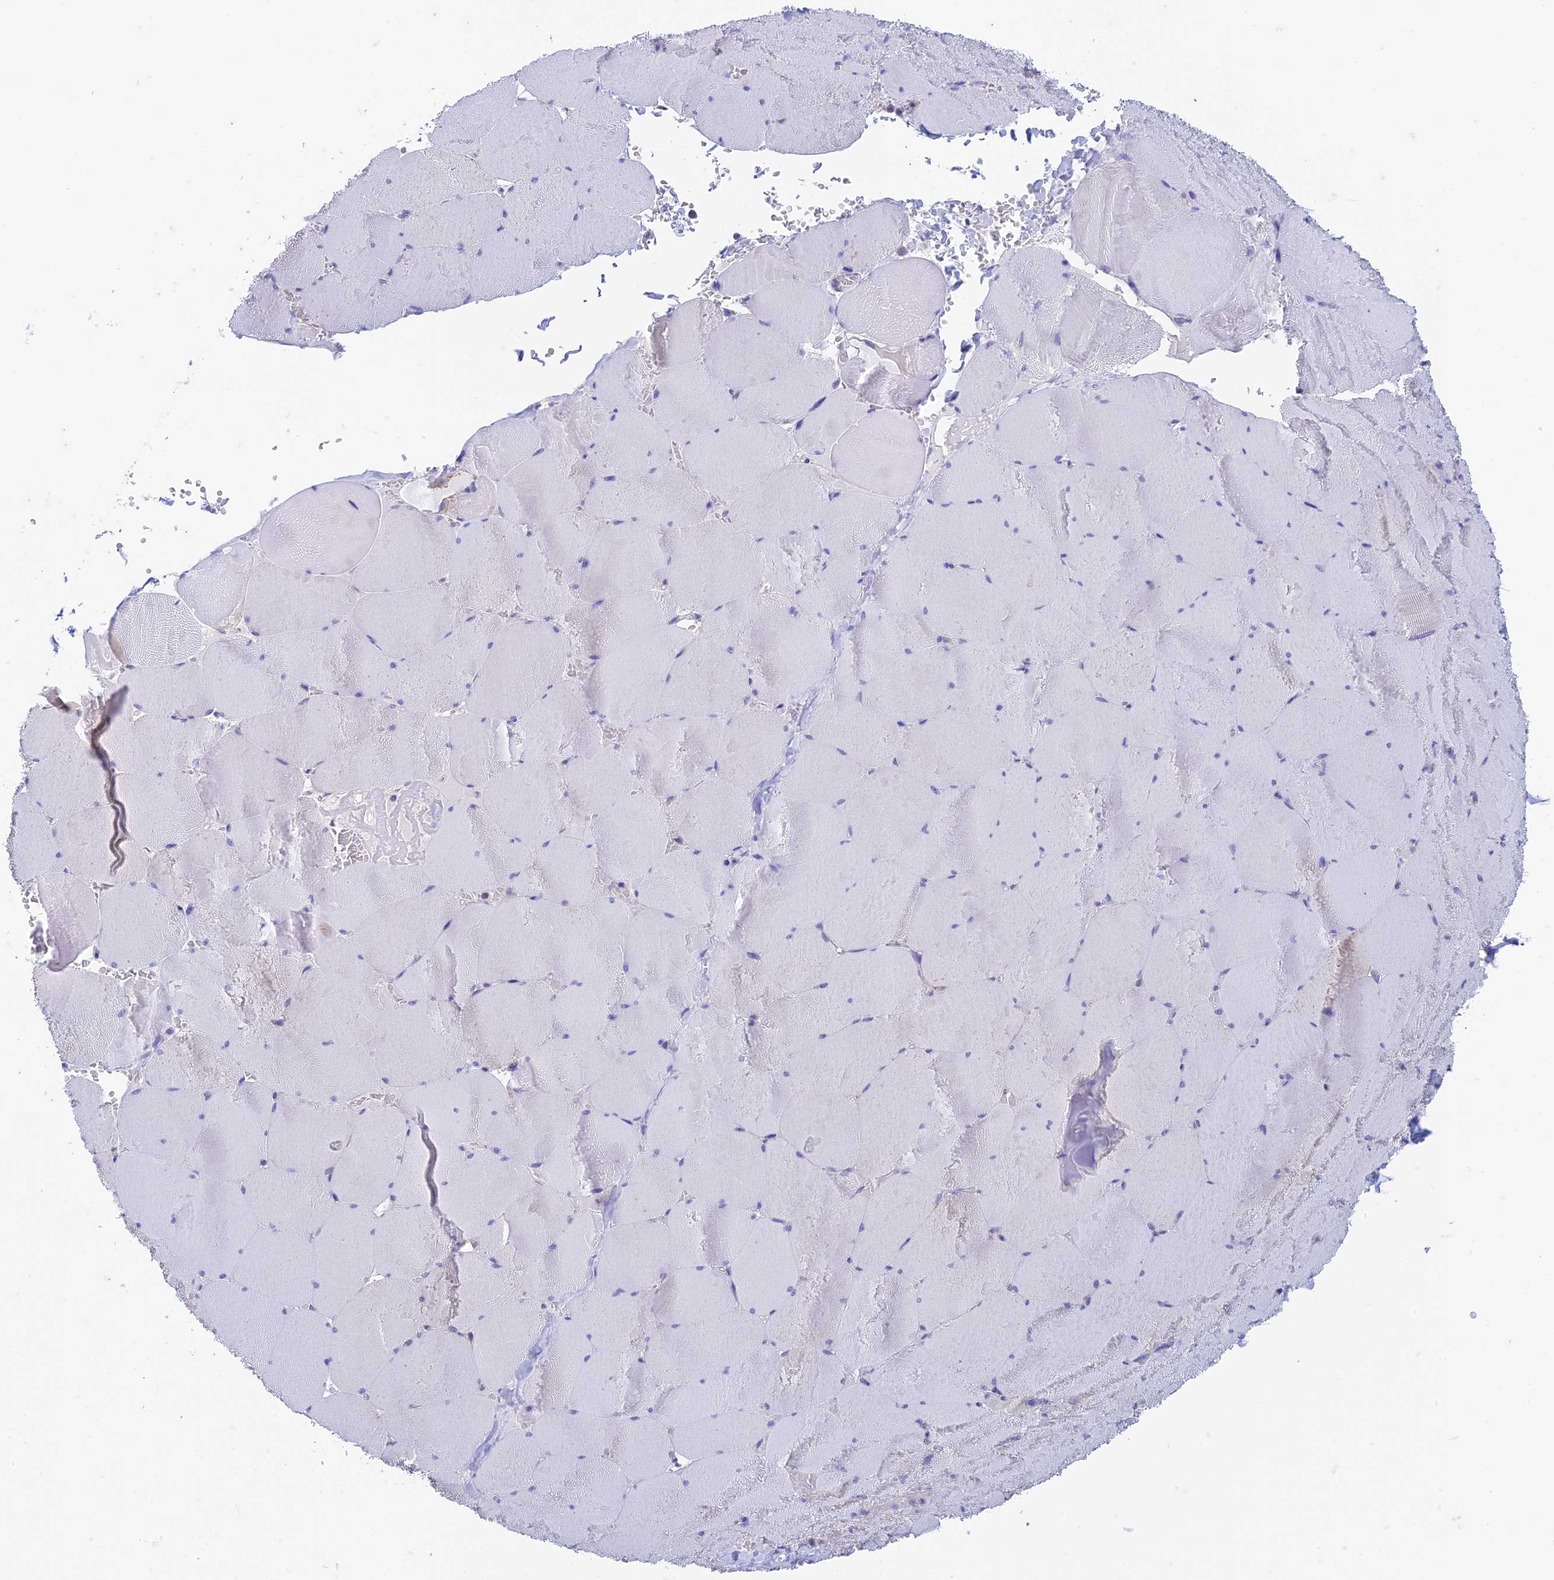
{"staining": {"intensity": "weak", "quantity": "<25%", "location": "cytoplasmic/membranous"}, "tissue": "skeletal muscle", "cell_type": "Myocytes", "image_type": "normal", "snomed": [{"axis": "morphology", "description": "Normal tissue, NOS"}, {"axis": "topography", "description": "Skeletal muscle"}, {"axis": "topography", "description": "Head-Neck"}], "caption": "Immunohistochemical staining of benign human skeletal muscle shows no significant staining in myocytes. (DAB immunohistochemistry (IHC) with hematoxylin counter stain).", "gene": "ZNF181", "patient": {"sex": "male", "age": 66}}